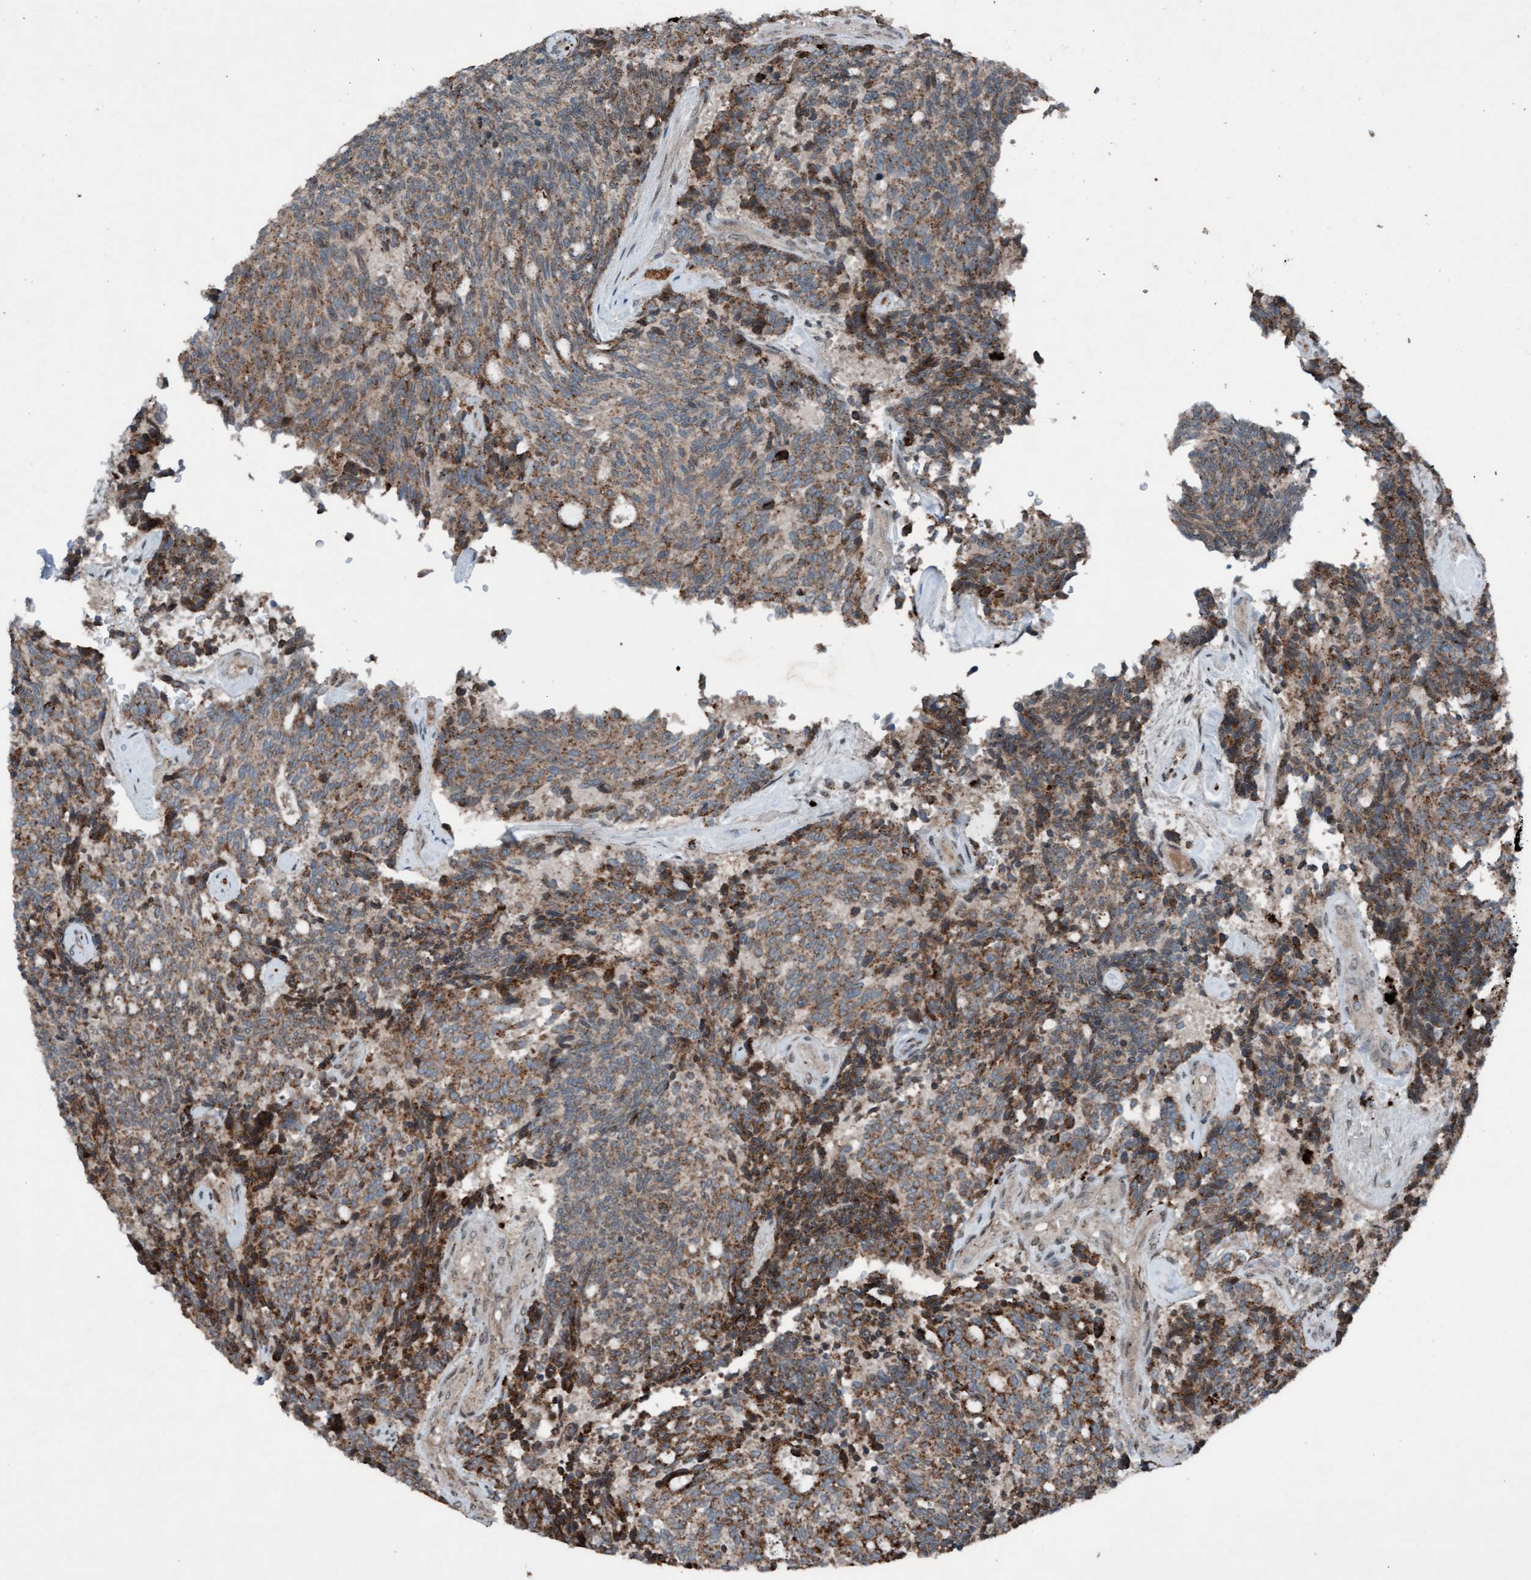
{"staining": {"intensity": "moderate", "quantity": ">75%", "location": "cytoplasmic/membranous"}, "tissue": "carcinoid", "cell_type": "Tumor cells", "image_type": "cancer", "snomed": [{"axis": "morphology", "description": "Carcinoid, malignant, NOS"}, {"axis": "topography", "description": "Pancreas"}], "caption": "Tumor cells exhibit moderate cytoplasmic/membranous positivity in about >75% of cells in carcinoid (malignant).", "gene": "PLXNB2", "patient": {"sex": "female", "age": 54}}